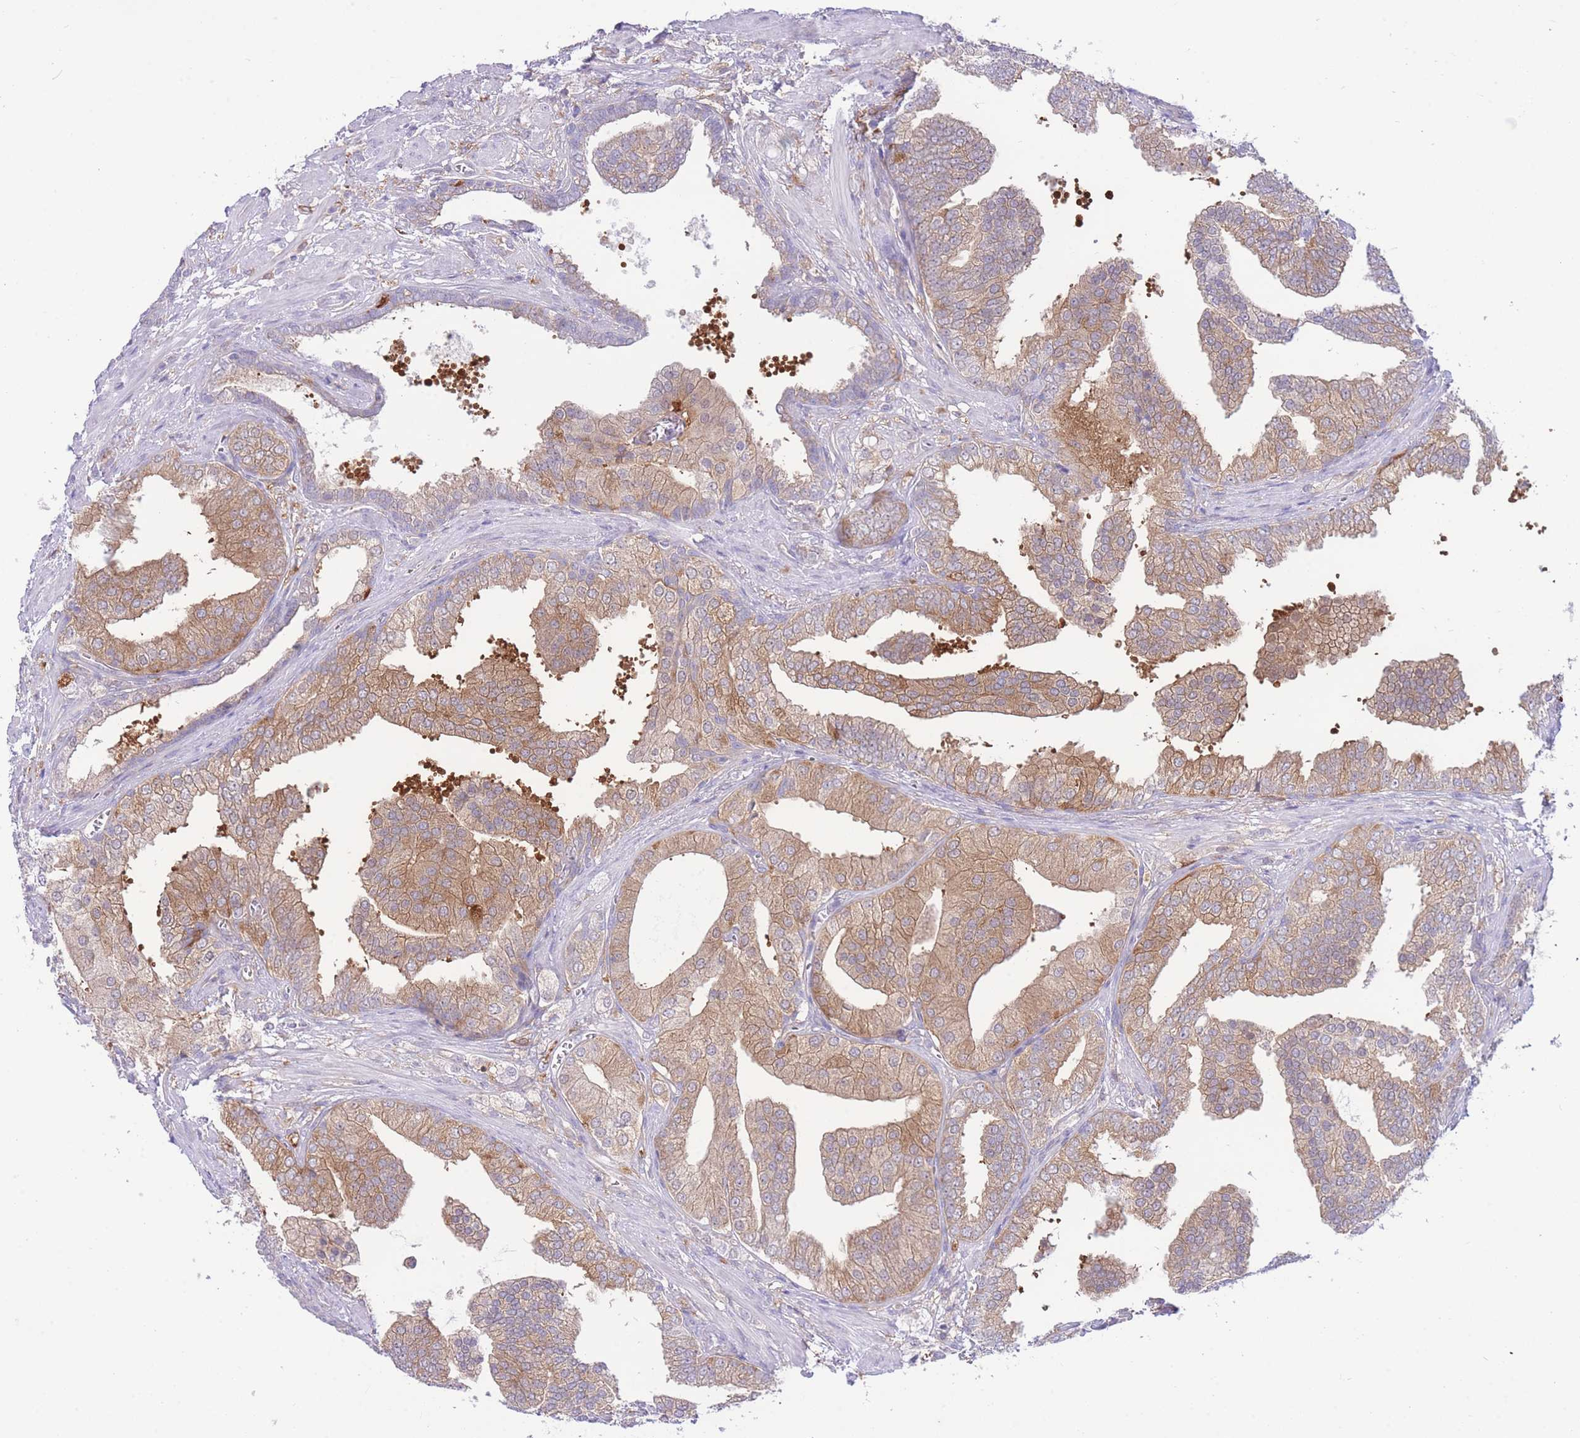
{"staining": {"intensity": "moderate", "quantity": ">75%", "location": "cytoplasmic/membranous"}, "tissue": "prostate cancer", "cell_type": "Tumor cells", "image_type": "cancer", "snomed": [{"axis": "morphology", "description": "Adenocarcinoma, High grade"}, {"axis": "topography", "description": "Prostate"}], "caption": "Protein expression analysis of human adenocarcinoma (high-grade) (prostate) reveals moderate cytoplasmic/membranous positivity in approximately >75% of tumor cells.", "gene": "NAMPT", "patient": {"sex": "male", "age": 50}}